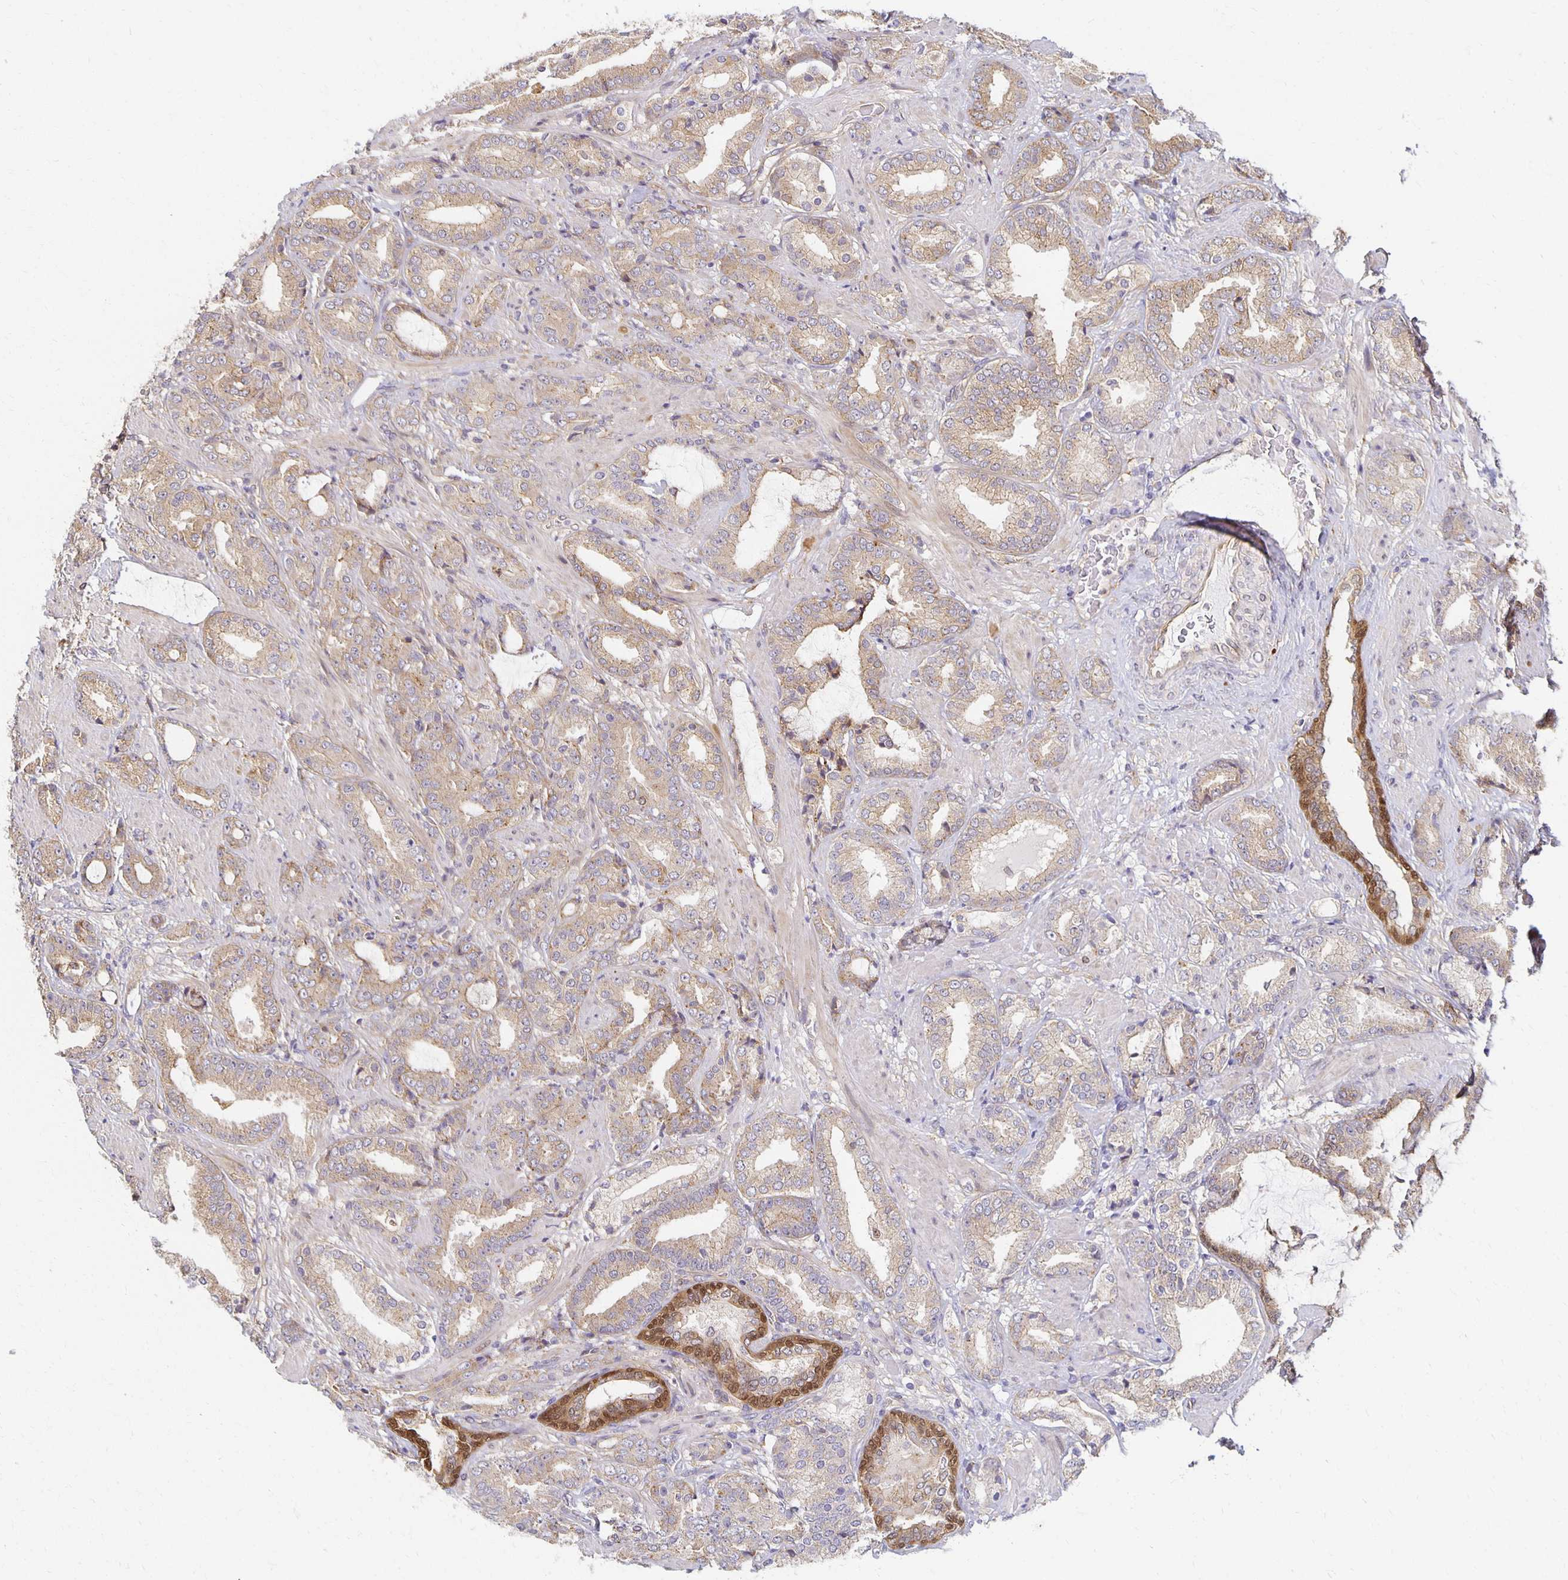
{"staining": {"intensity": "weak", "quantity": ">75%", "location": "cytoplasmic/membranous"}, "tissue": "prostate cancer", "cell_type": "Tumor cells", "image_type": "cancer", "snomed": [{"axis": "morphology", "description": "Adenocarcinoma, High grade"}, {"axis": "topography", "description": "Prostate"}], "caption": "DAB immunohistochemical staining of human prostate cancer demonstrates weak cytoplasmic/membranous protein staining in about >75% of tumor cells.", "gene": "SORL1", "patient": {"sex": "male", "age": 56}}